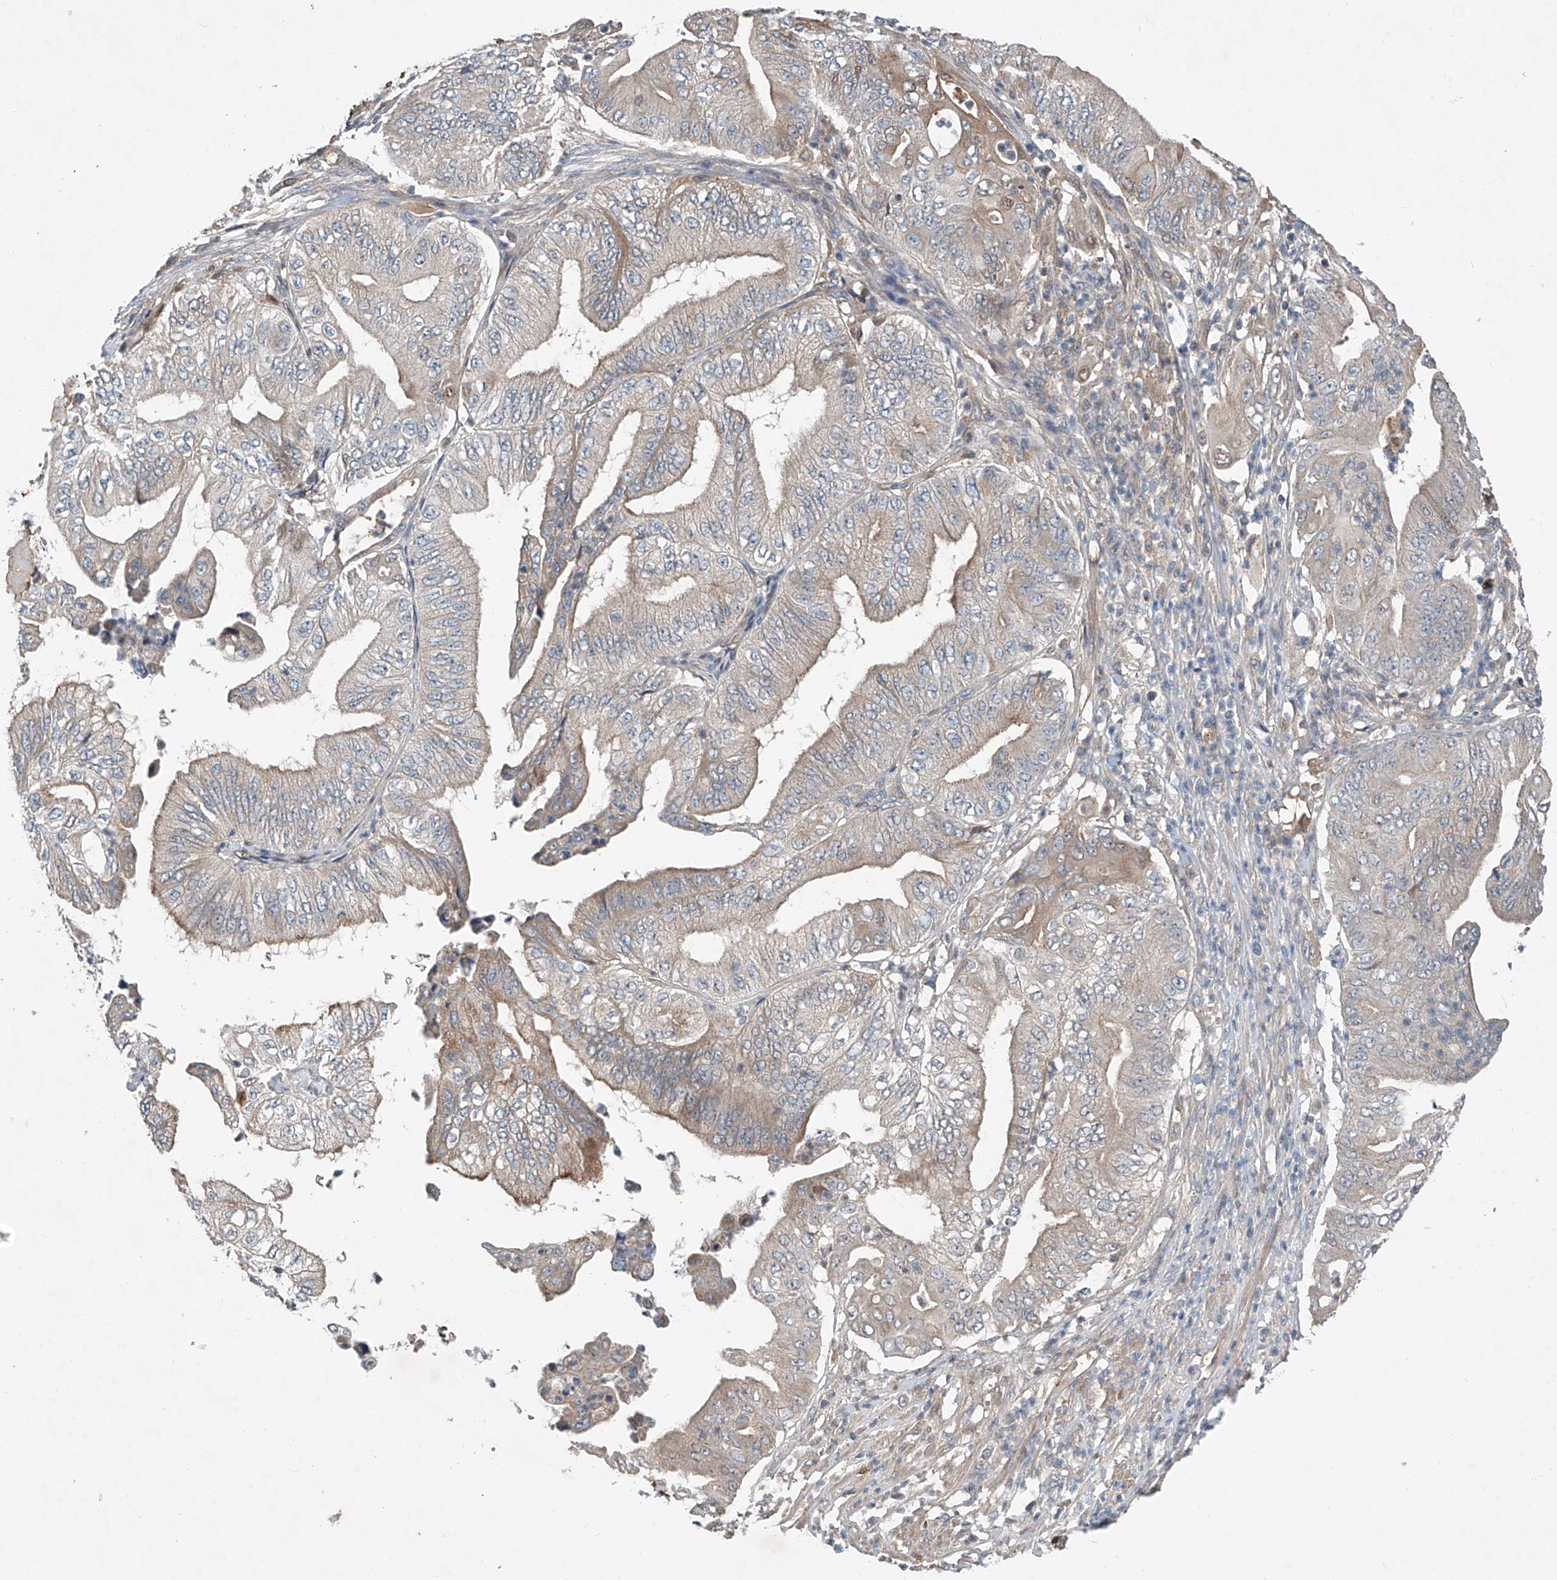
{"staining": {"intensity": "weak", "quantity": "25%-75%", "location": "cytoplasmic/membranous"}, "tissue": "pancreatic cancer", "cell_type": "Tumor cells", "image_type": "cancer", "snomed": [{"axis": "morphology", "description": "Adenocarcinoma, NOS"}, {"axis": "topography", "description": "Pancreas"}], "caption": "This is a histology image of immunohistochemistry staining of pancreatic cancer, which shows weak staining in the cytoplasmic/membranous of tumor cells.", "gene": "ADAM23", "patient": {"sex": "female", "age": 77}}